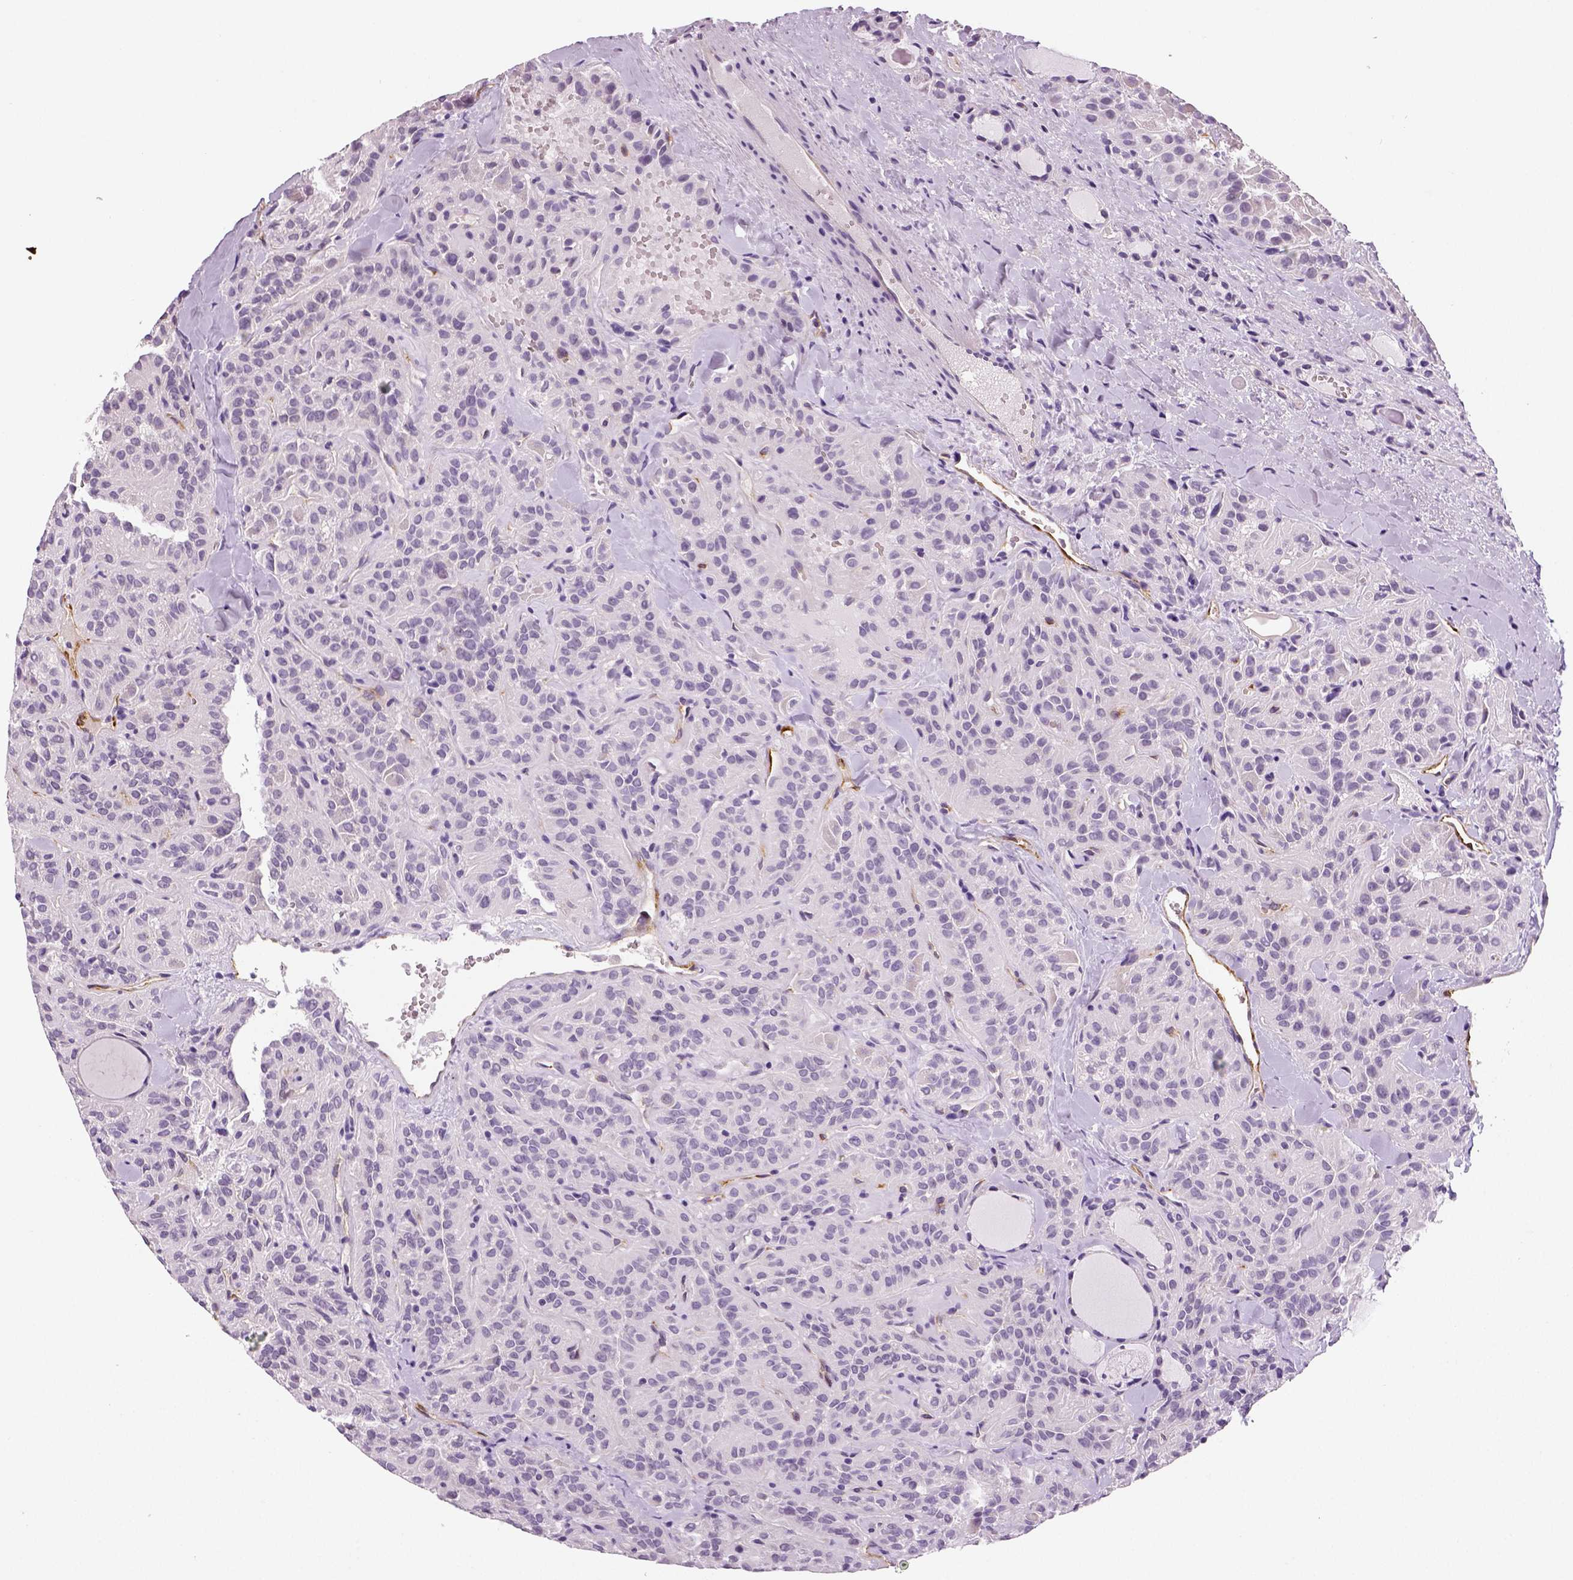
{"staining": {"intensity": "negative", "quantity": "none", "location": "none"}, "tissue": "thyroid cancer", "cell_type": "Tumor cells", "image_type": "cancer", "snomed": [{"axis": "morphology", "description": "Papillary adenocarcinoma, NOS"}, {"axis": "topography", "description": "Thyroid gland"}], "caption": "This is an immunohistochemistry (IHC) micrograph of human thyroid cancer. There is no staining in tumor cells.", "gene": "TSPAN7", "patient": {"sex": "female", "age": 45}}